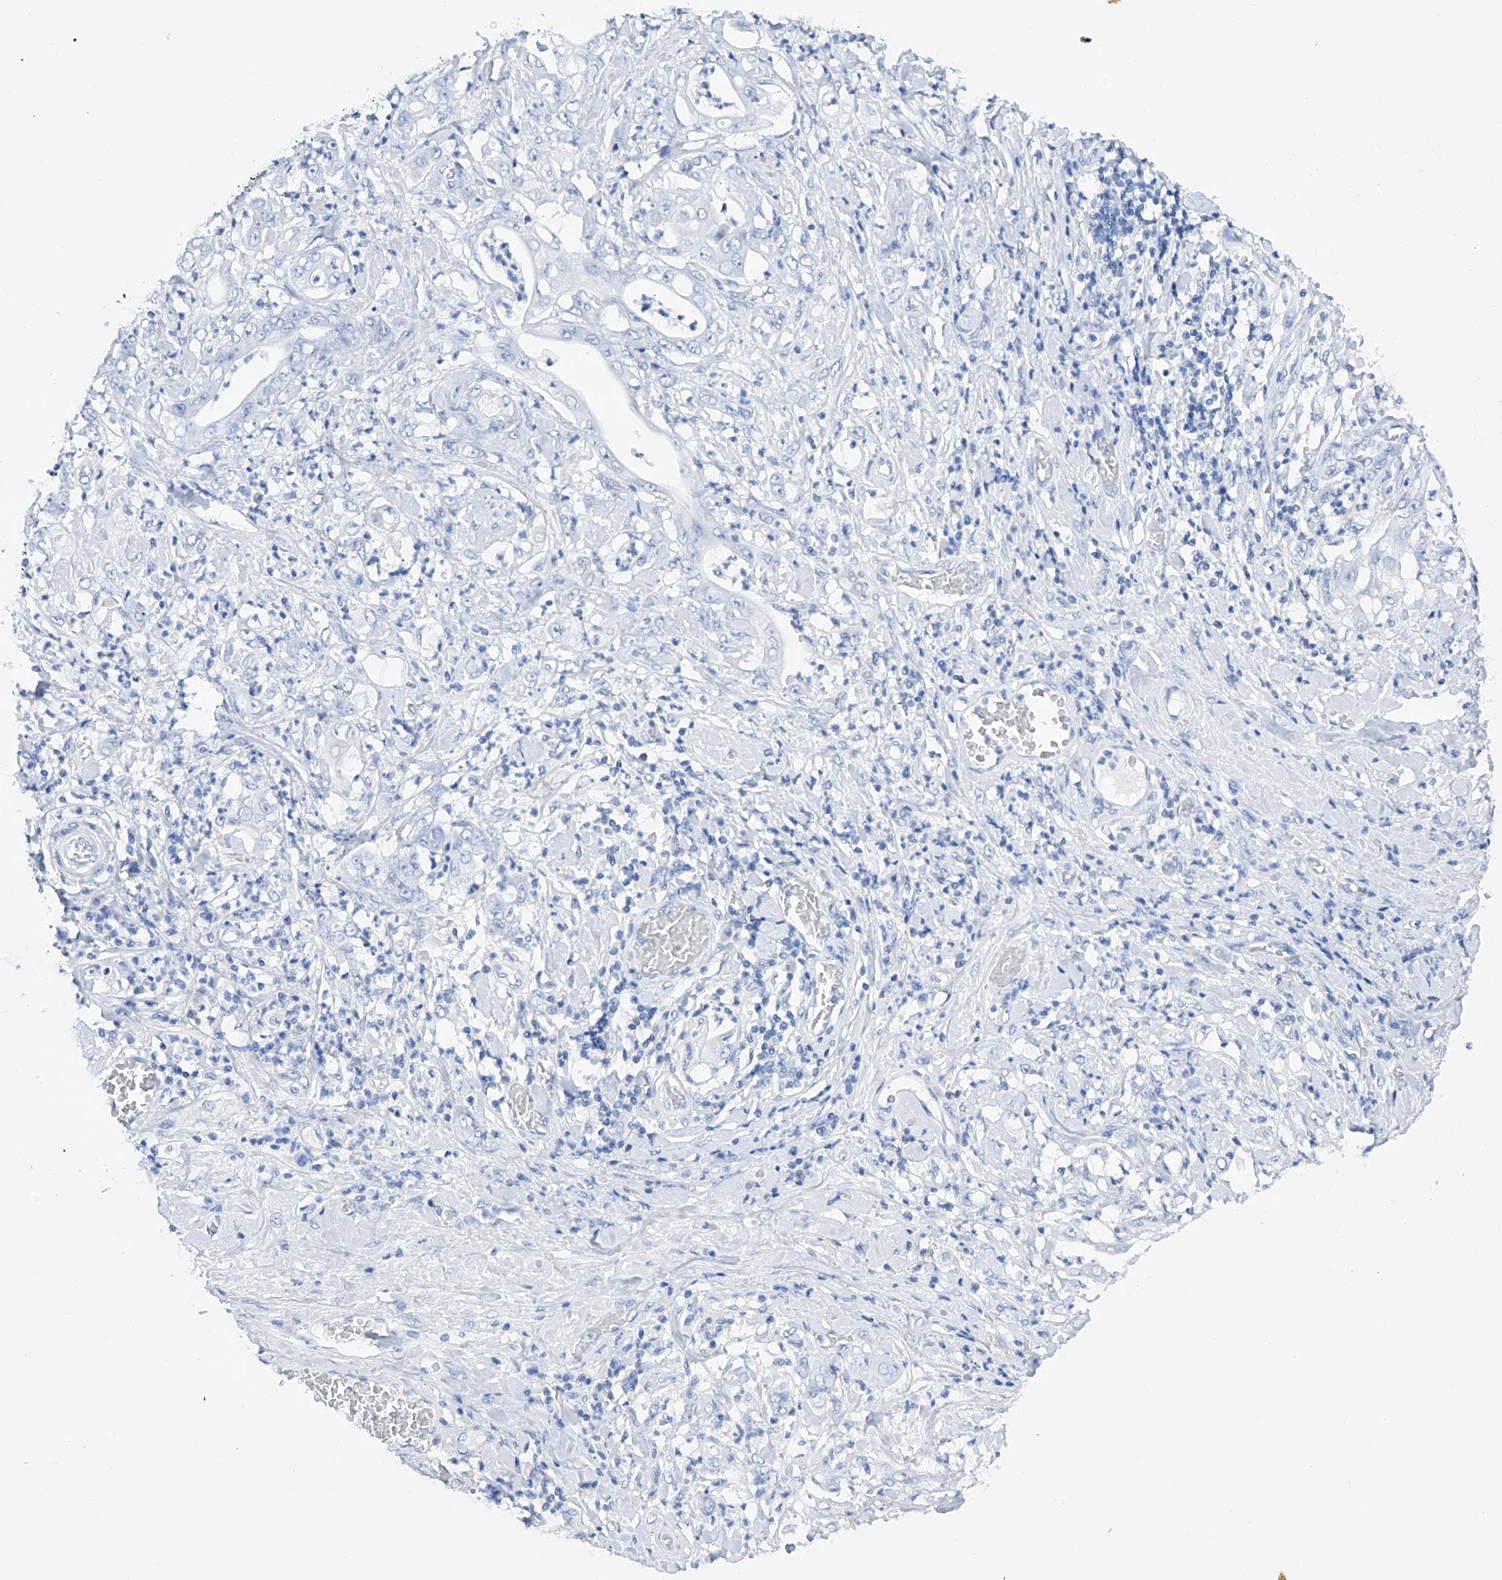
{"staining": {"intensity": "negative", "quantity": "none", "location": "none"}, "tissue": "stomach cancer", "cell_type": "Tumor cells", "image_type": "cancer", "snomed": [{"axis": "morphology", "description": "Adenocarcinoma, NOS"}, {"axis": "topography", "description": "Stomach"}], "caption": "DAB immunohistochemical staining of human stomach cancer (adenocarcinoma) shows no significant staining in tumor cells. Nuclei are stained in blue.", "gene": "FLG", "patient": {"sex": "female", "age": 73}}